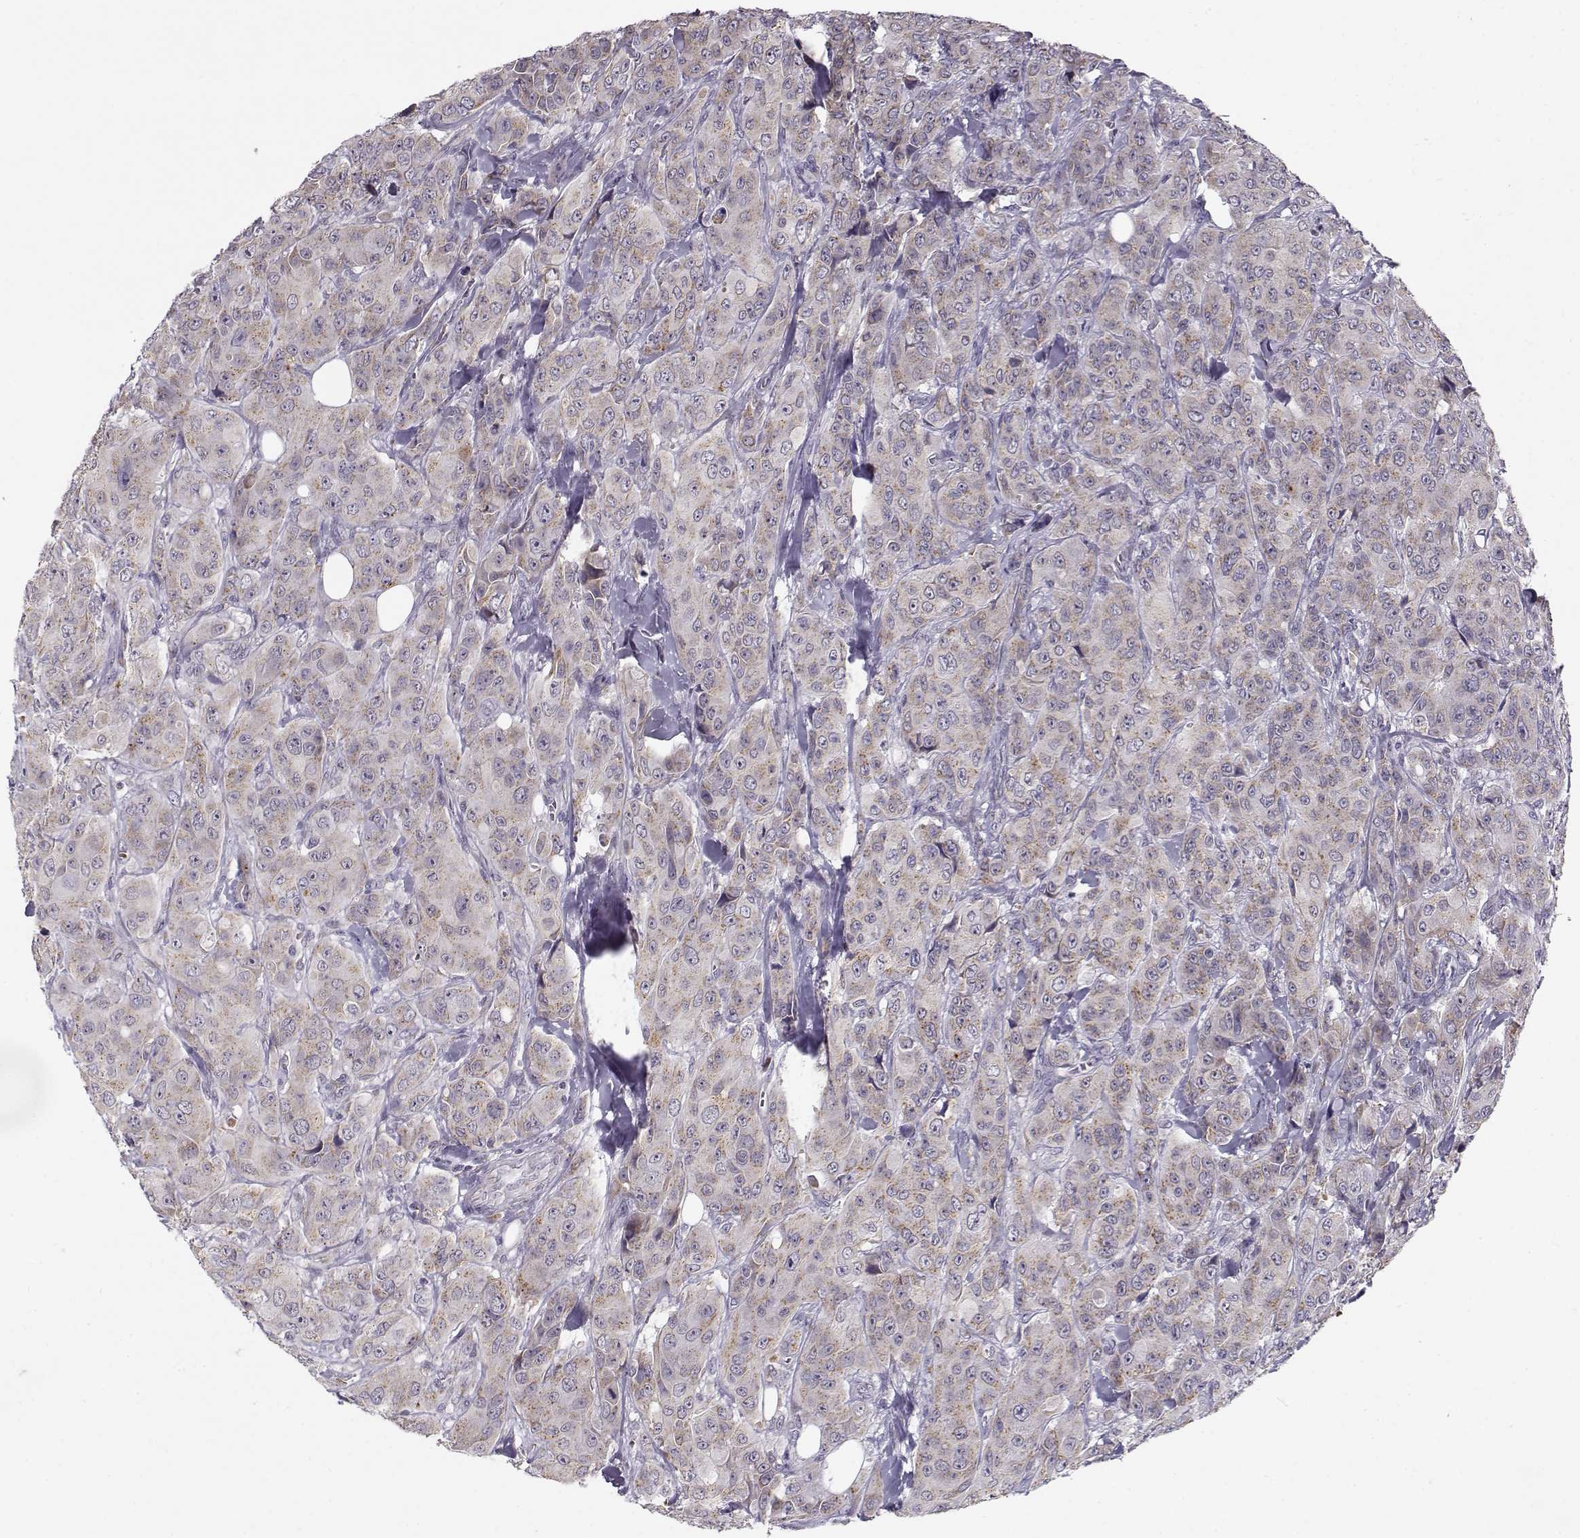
{"staining": {"intensity": "moderate", "quantity": ">75%", "location": "cytoplasmic/membranous"}, "tissue": "breast cancer", "cell_type": "Tumor cells", "image_type": "cancer", "snomed": [{"axis": "morphology", "description": "Duct carcinoma"}, {"axis": "topography", "description": "Breast"}], "caption": "Approximately >75% of tumor cells in human breast intraductal carcinoma demonstrate moderate cytoplasmic/membranous protein expression as visualized by brown immunohistochemical staining.", "gene": "SLC4A5", "patient": {"sex": "female", "age": 43}}